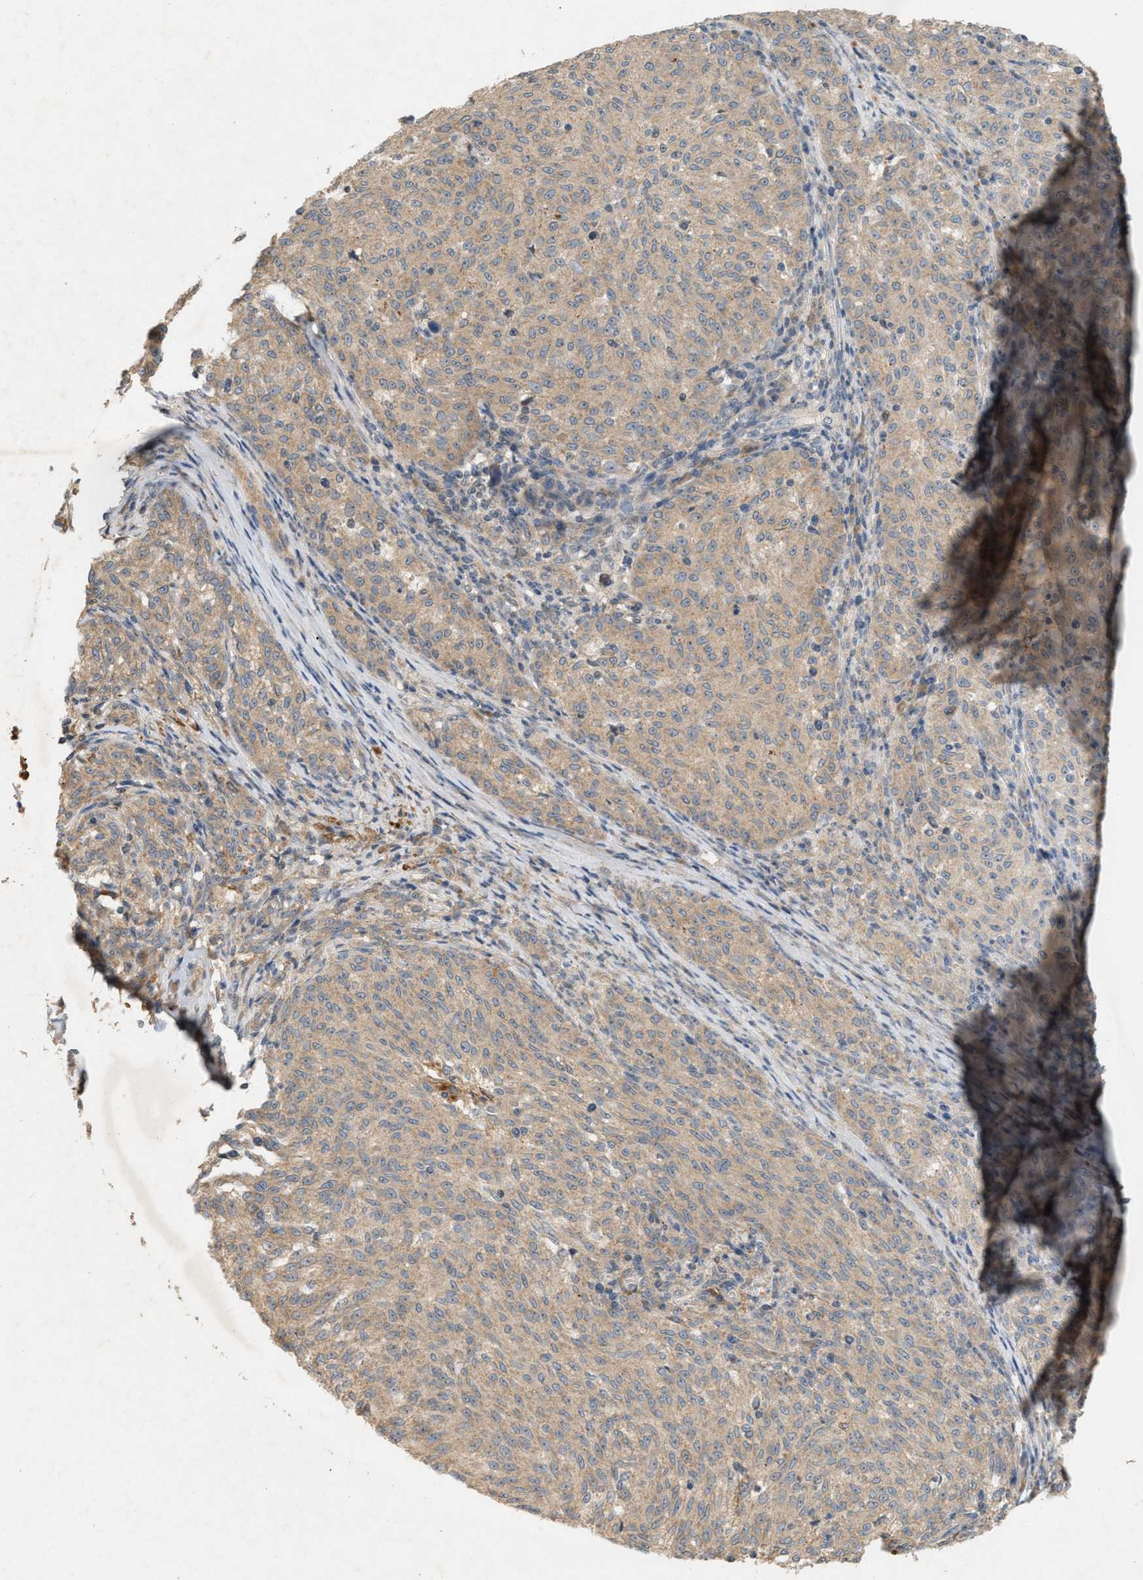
{"staining": {"intensity": "weak", "quantity": ">75%", "location": "cytoplasmic/membranous"}, "tissue": "melanoma", "cell_type": "Tumor cells", "image_type": "cancer", "snomed": [{"axis": "morphology", "description": "Malignant melanoma, NOS"}, {"axis": "topography", "description": "Skin"}], "caption": "About >75% of tumor cells in melanoma show weak cytoplasmic/membranous protein staining as visualized by brown immunohistochemical staining.", "gene": "DCAF7", "patient": {"sex": "female", "age": 72}}